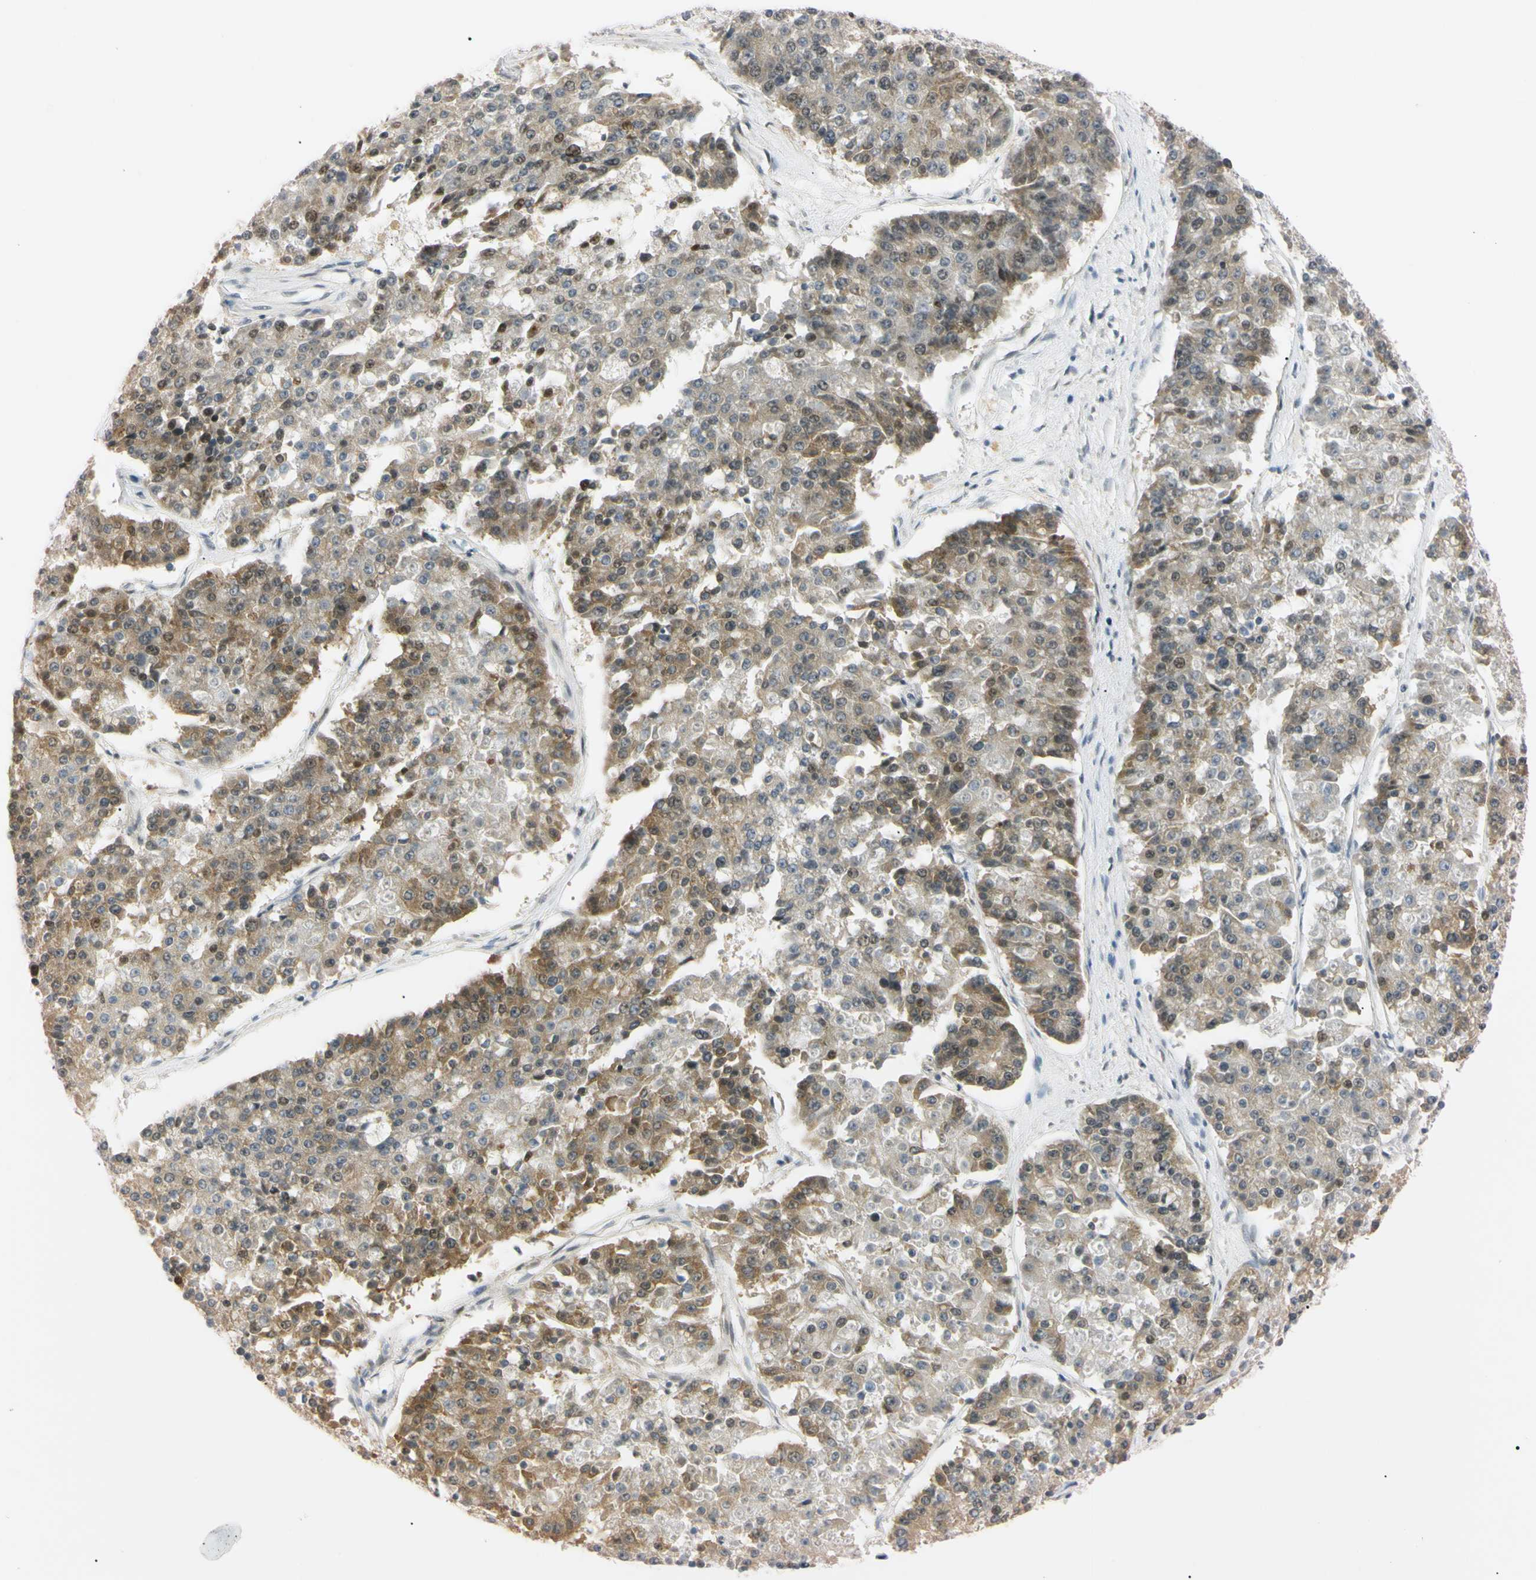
{"staining": {"intensity": "moderate", "quantity": ">75%", "location": "cytoplasmic/membranous,nuclear"}, "tissue": "pancreatic cancer", "cell_type": "Tumor cells", "image_type": "cancer", "snomed": [{"axis": "morphology", "description": "Adenocarcinoma, NOS"}, {"axis": "topography", "description": "Pancreas"}], "caption": "Pancreatic adenocarcinoma was stained to show a protein in brown. There is medium levels of moderate cytoplasmic/membranous and nuclear positivity in approximately >75% of tumor cells. (Stains: DAB (3,3'-diaminobenzidine) in brown, nuclei in blue, Microscopy: brightfield microscopy at high magnification).", "gene": "ZNF134", "patient": {"sex": "male", "age": 50}}